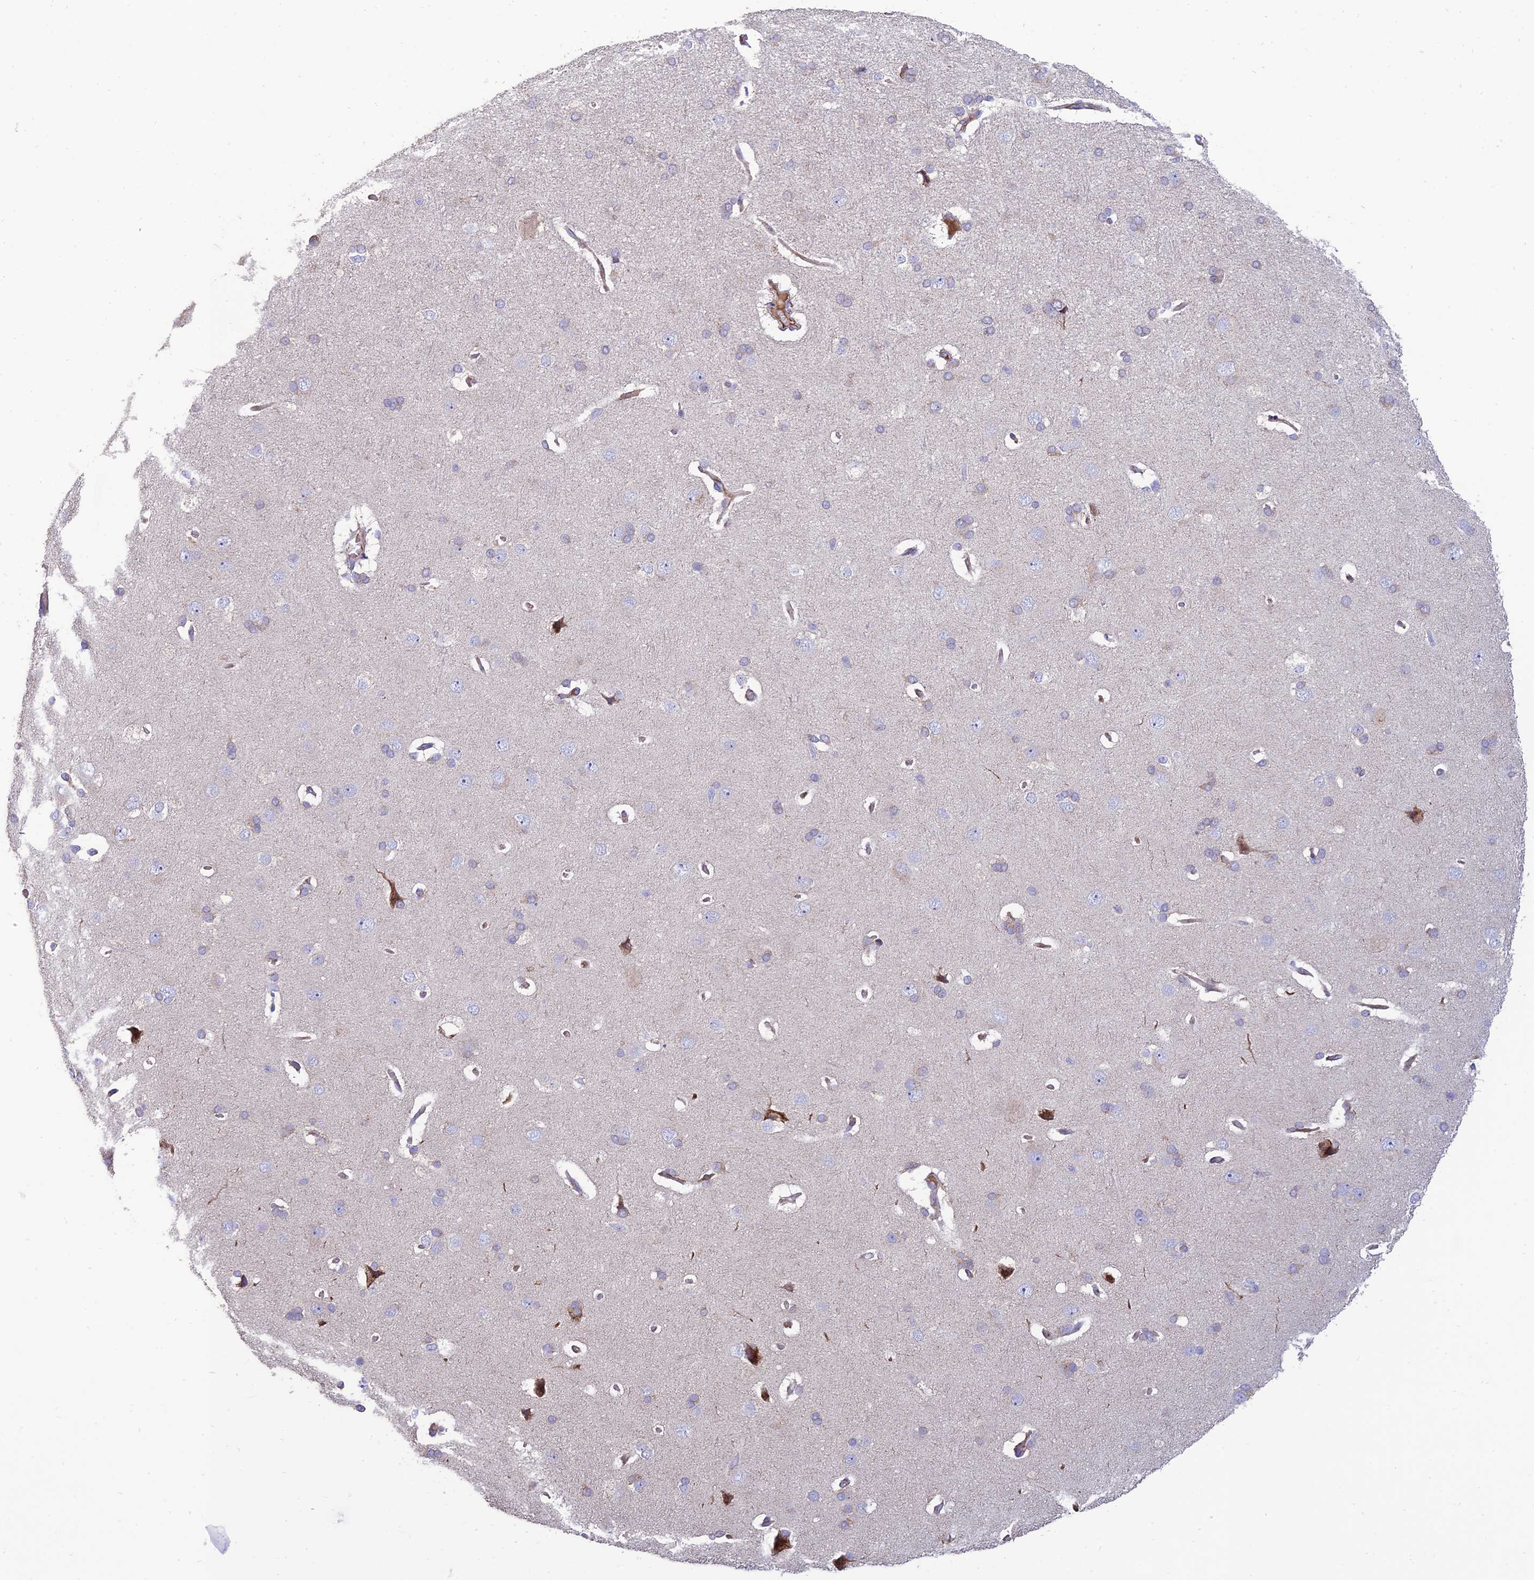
{"staining": {"intensity": "weak", "quantity": "25%-75%", "location": "cytoplasmic/membranous"}, "tissue": "cerebral cortex", "cell_type": "Endothelial cells", "image_type": "normal", "snomed": [{"axis": "morphology", "description": "Normal tissue, NOS"}, {"axis": "topography", "description": "Cerebral cortex"}], "caption": "Brown immunohistochemical staining in unremarkable cerebral cortex displays weak cytoplasmic/membranous positivity in about 25%-75% of endothelial cells. (DAB IHC, brown staining for protein, blue staining for nuclei).", "gene": "RCN3", "patient": {"sex": "male", "age": 62}}